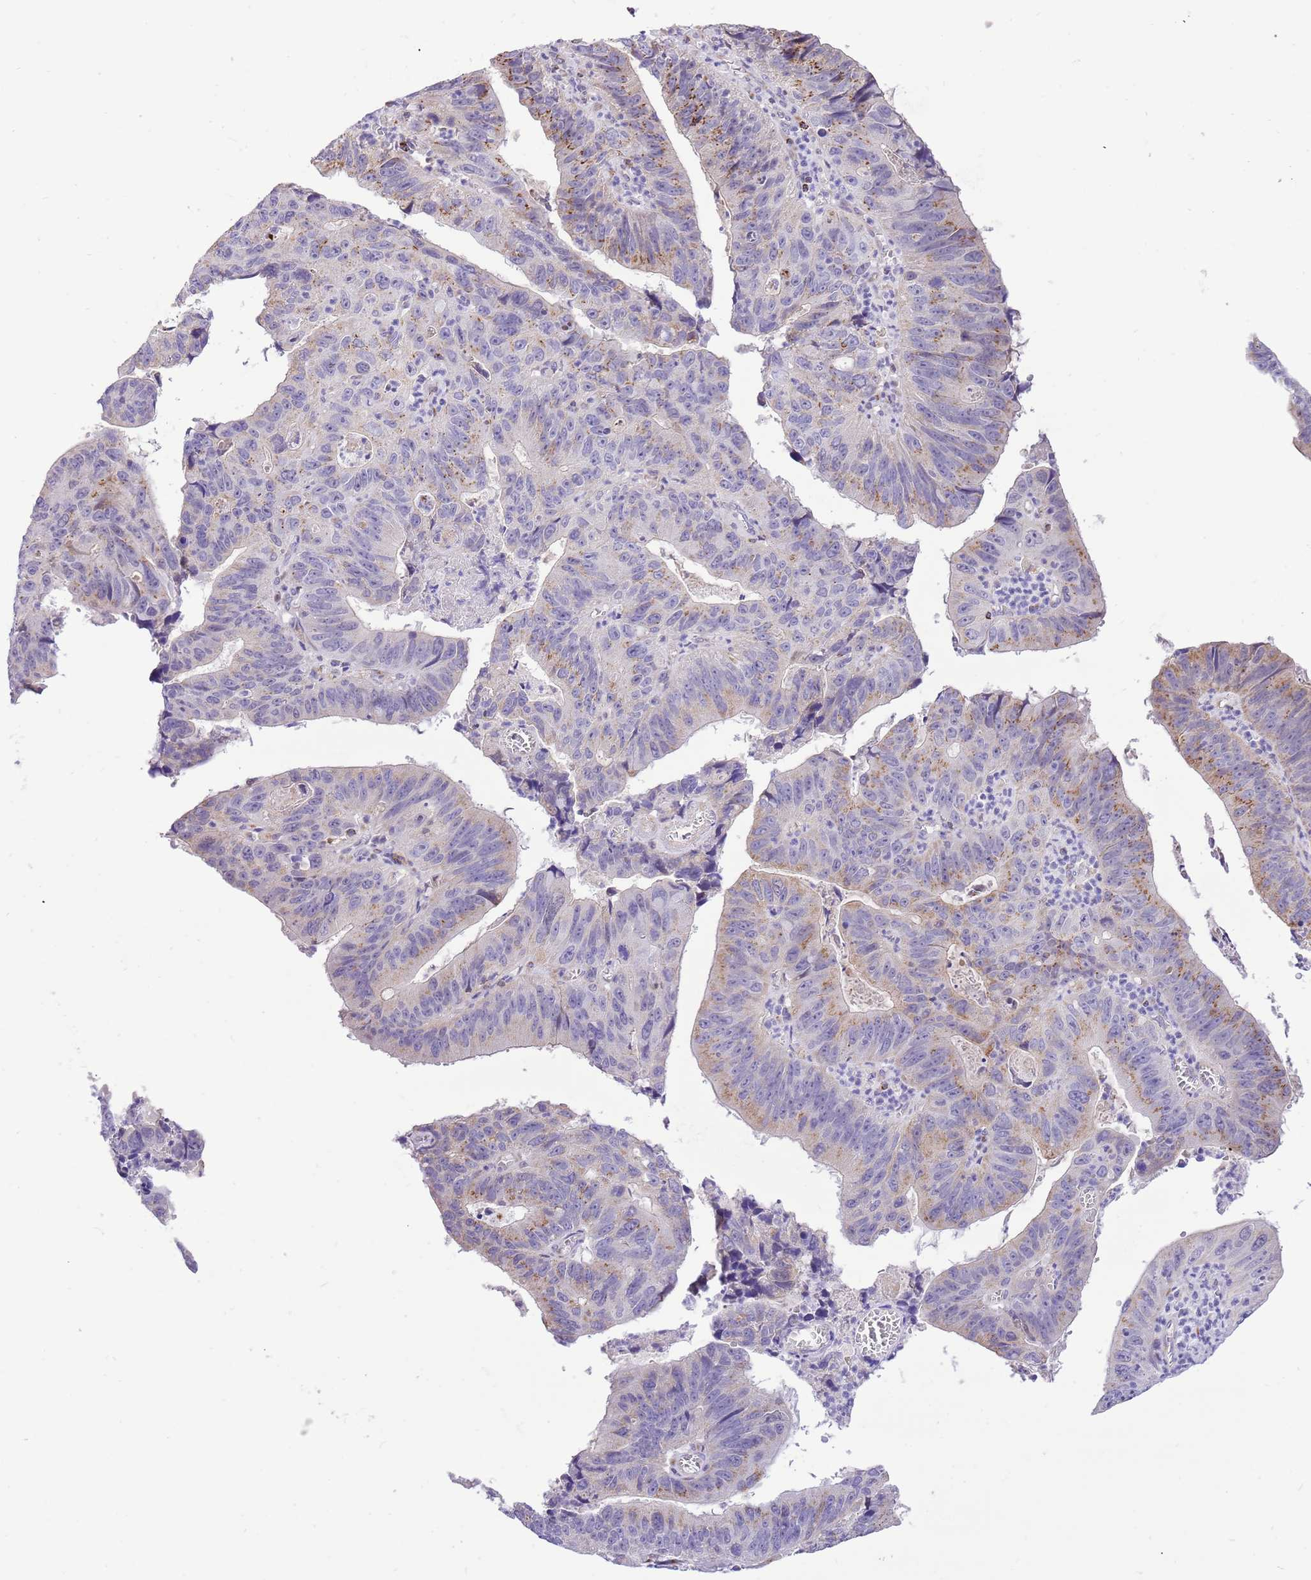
{"staining": {"intensity": "weak", "quantity": "<25%", "location": "cytoplasmic/membranous"}, "tissue": "stomach cancer", "cell_type": "Tumor cells", "image_type": "cancer", "snomed": [{"axis": "morphology", "description": "Adenocarcinoma, NOS"}, {"axis": "topography", "description": "Stomach"}], "caption": "A histopathology image of human adenocarcinoma (stomach) is negative for staining in tumor cells.", "gene": "COX17", "patient": {"sex": "male", "age": 59}}